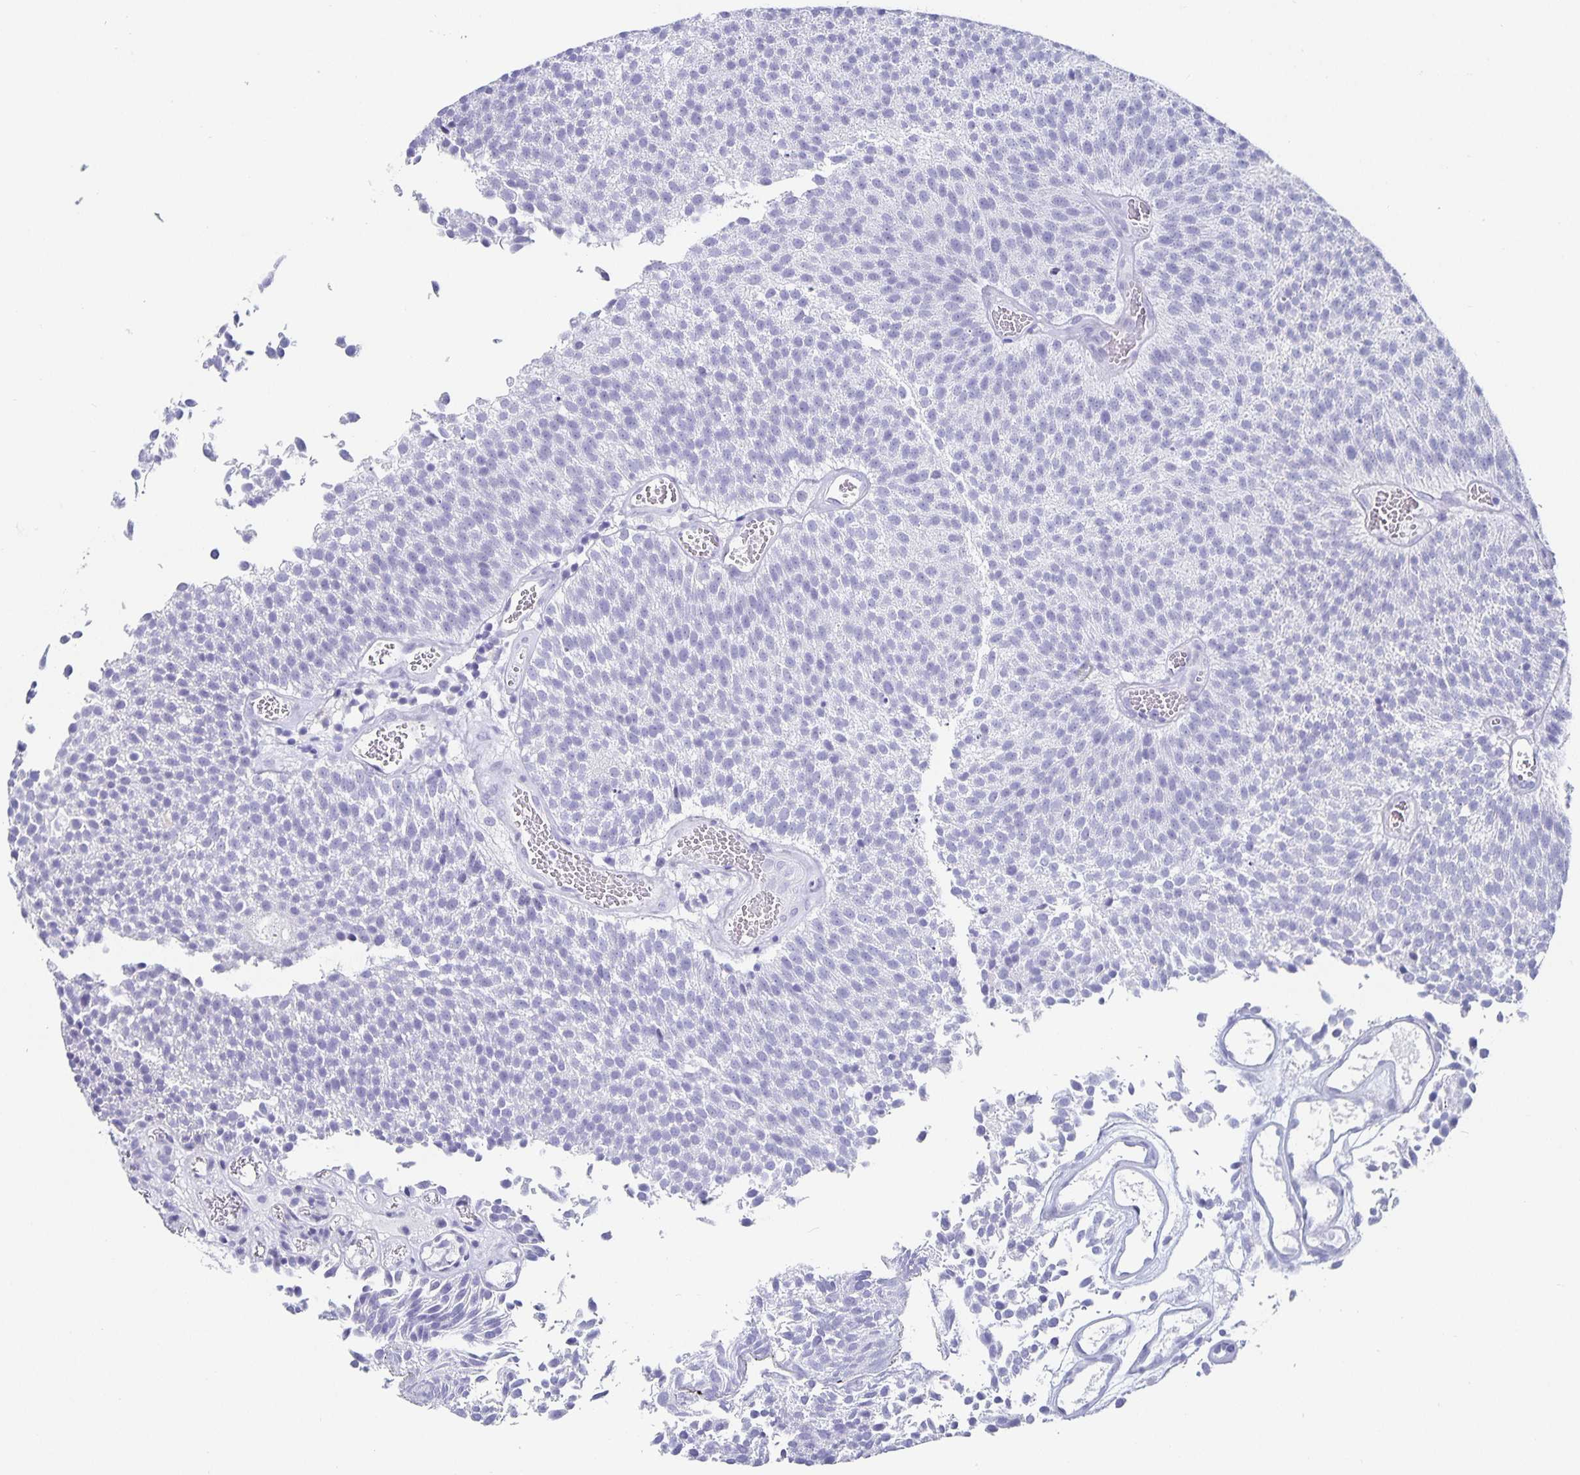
{"staining": {"intensity": "negative", "quantity": "none", "location": "none"}, "tissue": "urothelial cancer", "cell_type": "Tumor cells", "image_type": "cancer", "snomed": [{"axis": "morphology", "description": "Urothelial carcinoma, Low grade"}, {"axis": "topography", "description": "Urinary bladder"}], "caption": "High magnification brightfield microscopy of urothelial carcinoma (low-grade) stained with DAB (3,3'-diaminobenzidine) (brown) and counterstained with hematoxylin (blue): tumor cells show no significant staining.", "gene": "CHGA", "patient": {"sex": "female", "age": 79}}